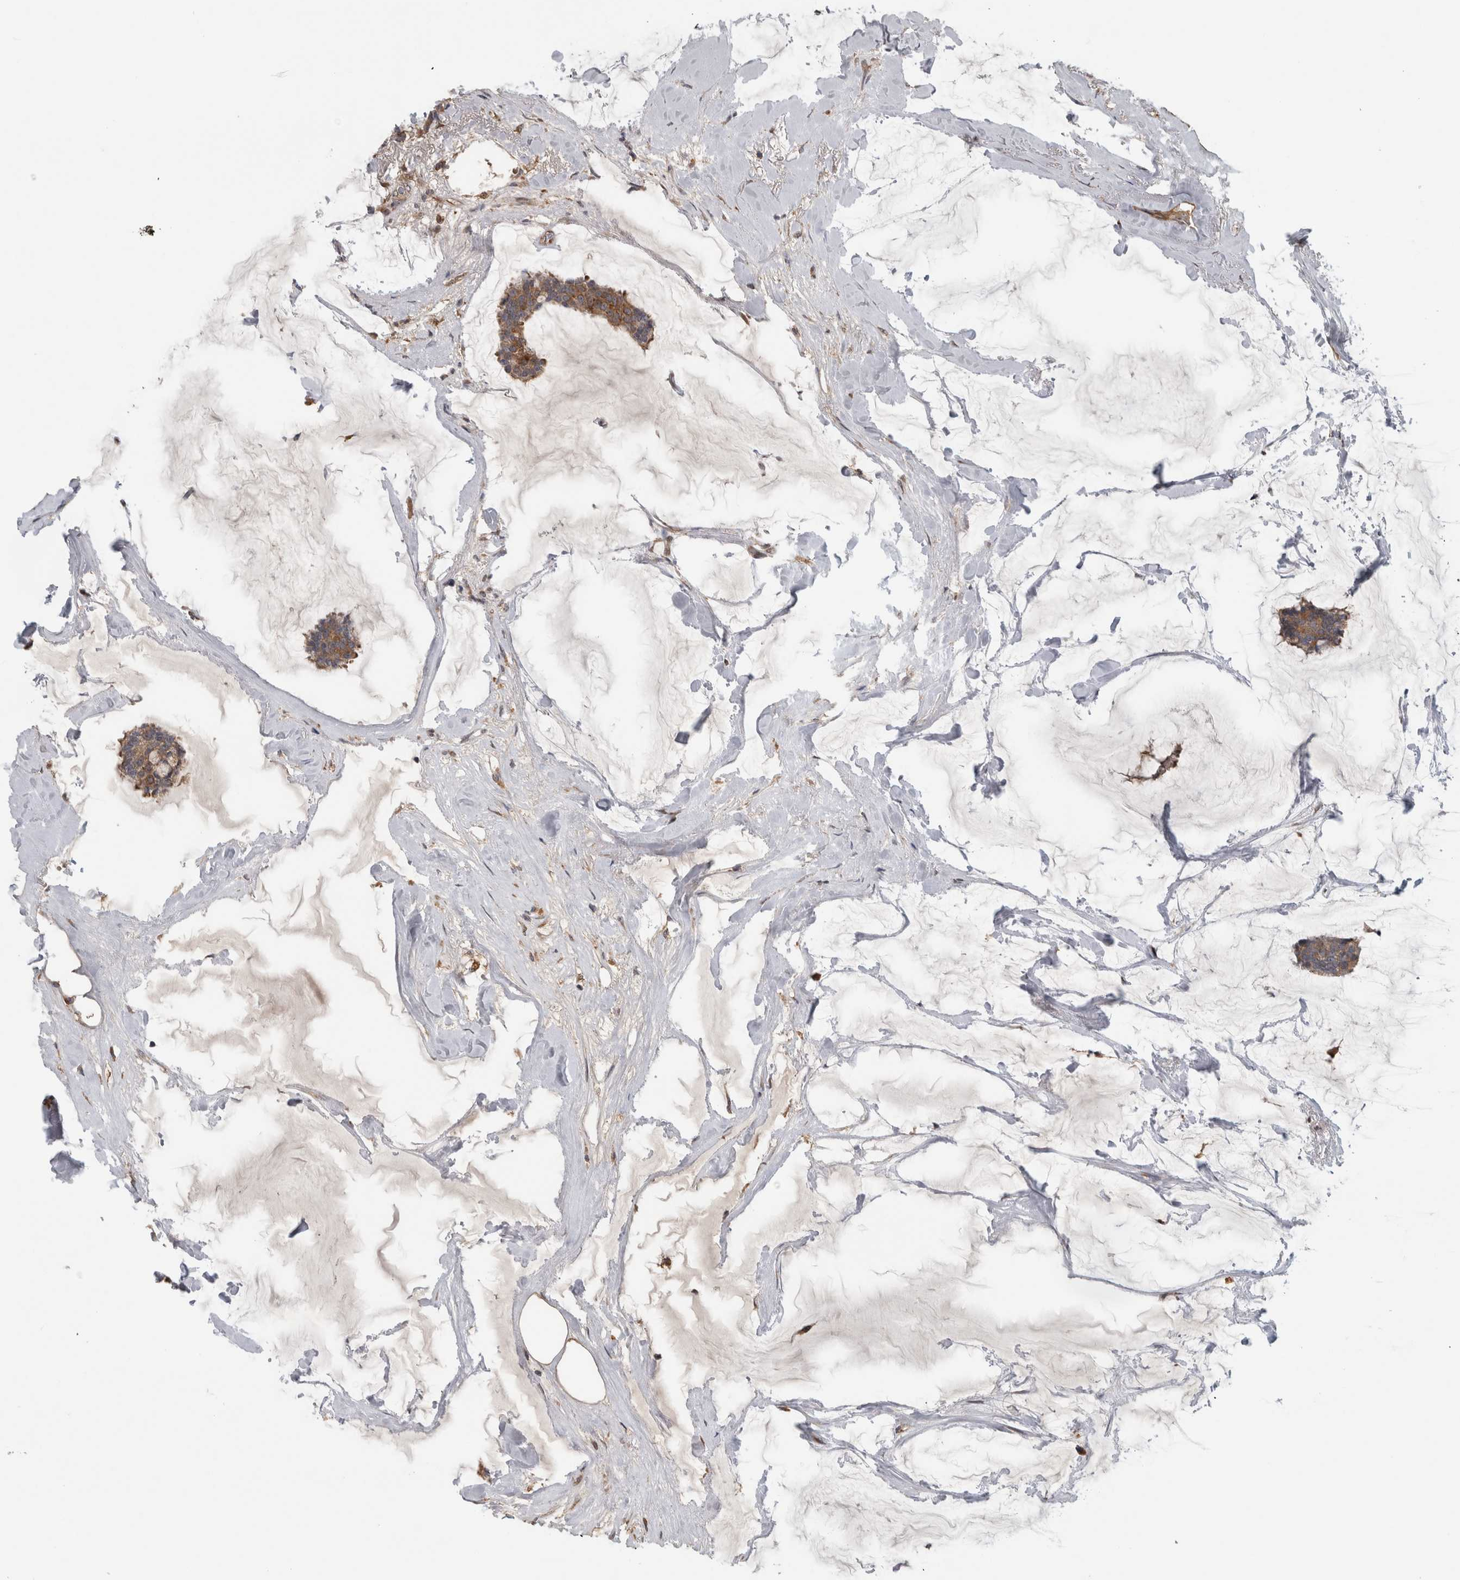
{"staining": {"intensity": "moderate", "quantity": ">75%", "location": "cytoplasmic/membranous"}, "tissue": "breast cancer", "cell_type": "Tumor cells", "image_type": "cancer", "snomed": [{"axis": "morphology", "description": "Duct carcinoma"}, {"axis": "topography", "description": "Breast"}], "caption": "Immunohistochemical staining of breast cancer exhibits moderate cytoplasmic/membranous protein positivity in approximately >75% of tumor cells.", "gene": "ATXN2", "patient": {"sex": "female", "age": 93}}